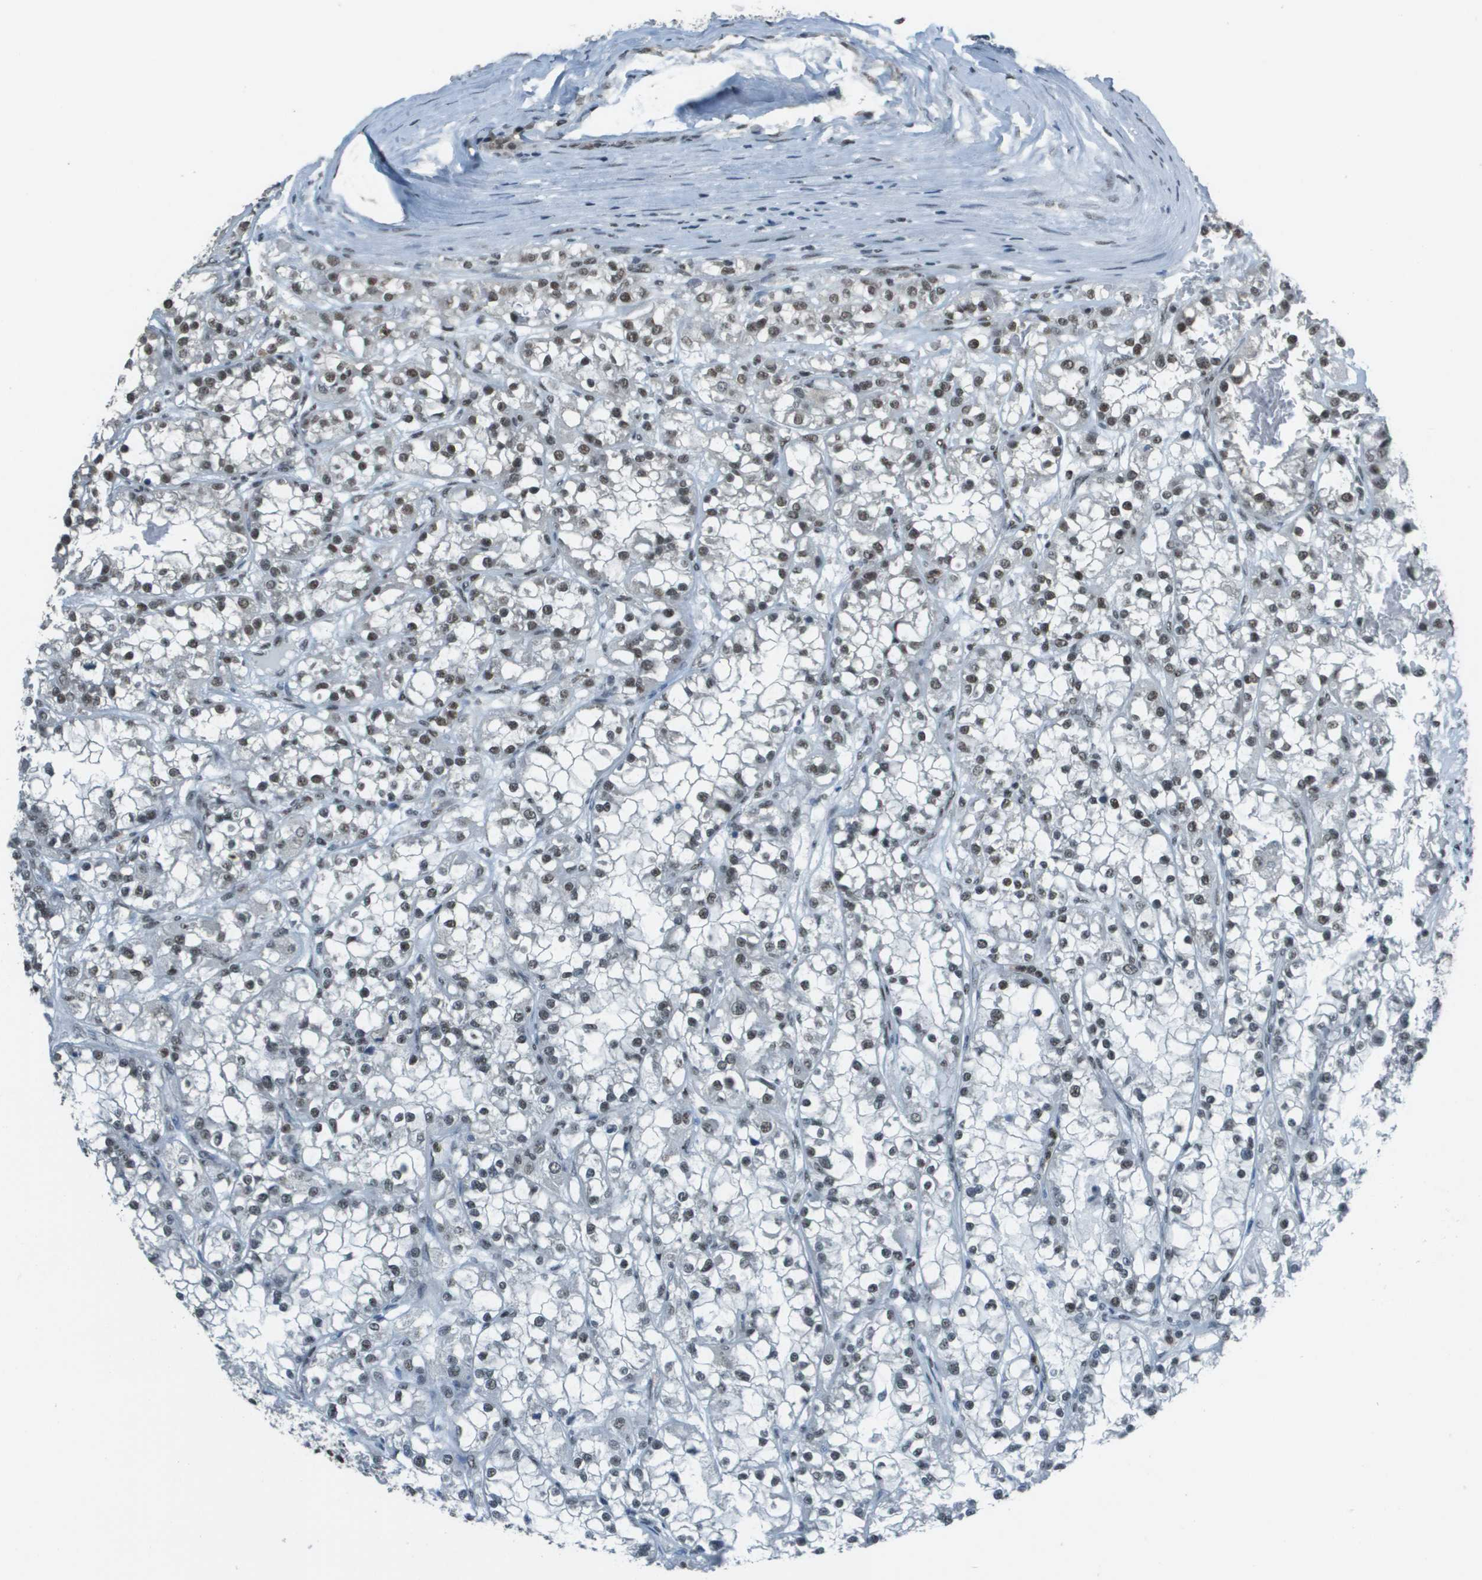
{"staining": {"intensity": "weak", "quantity": ">75%", "location": "nuclear"}, "tissue": "renal cancer", "cell_type": "Tumor cells", "image_type": "cancer", "snomed": [{"axis": "morphology", "description": "Adenocarcinoma, NOS"}, {"axis": "topography", "description": "Kidney"}], "caption": "Immunohistochemistry histopathology image of neoplastic tissue: human renal cancer (adenocarcinoma) stained using IHC displays low levels of weak protein expression localized specifically in the nuclear of tumor cells, appearing as a nuclear brown color.", "gene": "DEPDC1", "patient": {"sex": "female", "age": 52}}